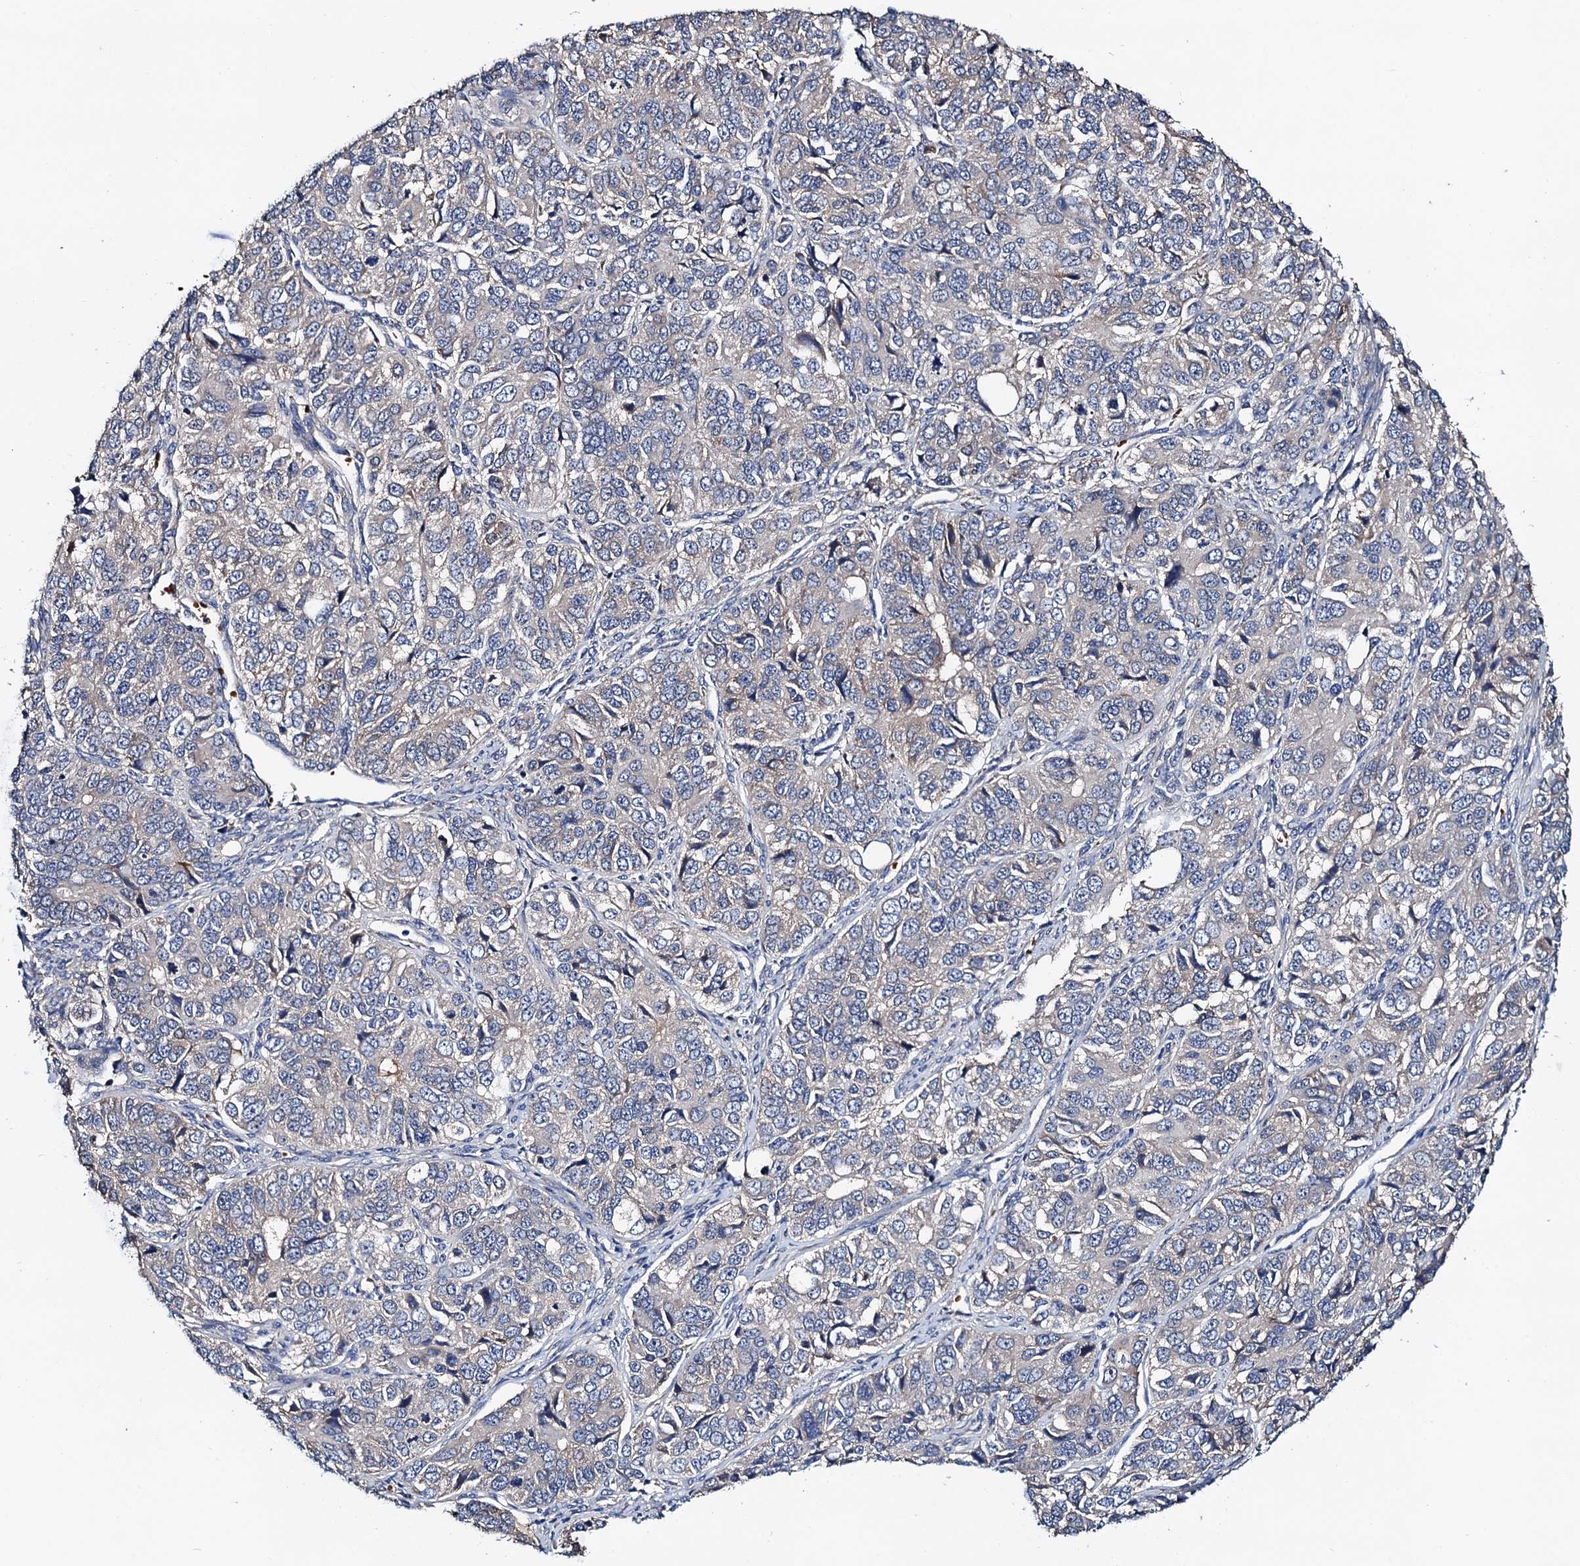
{"staining": {"intensity": "negative", "quantity": "none", "location": "none"}, "tissue": "ovarian cancer", "cell_type": "Tumor cells", "image_type": "cancer", "snomed": [{"axis": "morphology", "description": "Carcinoma, endometroid"}, {"axis": "topography", "description": "Ovary"}], "caption": "Photomicrograph shows no protein expression in tumor cells of ovarian endometroid carcinoma tissue.", "gene": "TRMT112", "patient": {"sex": "female", "age": 51}}